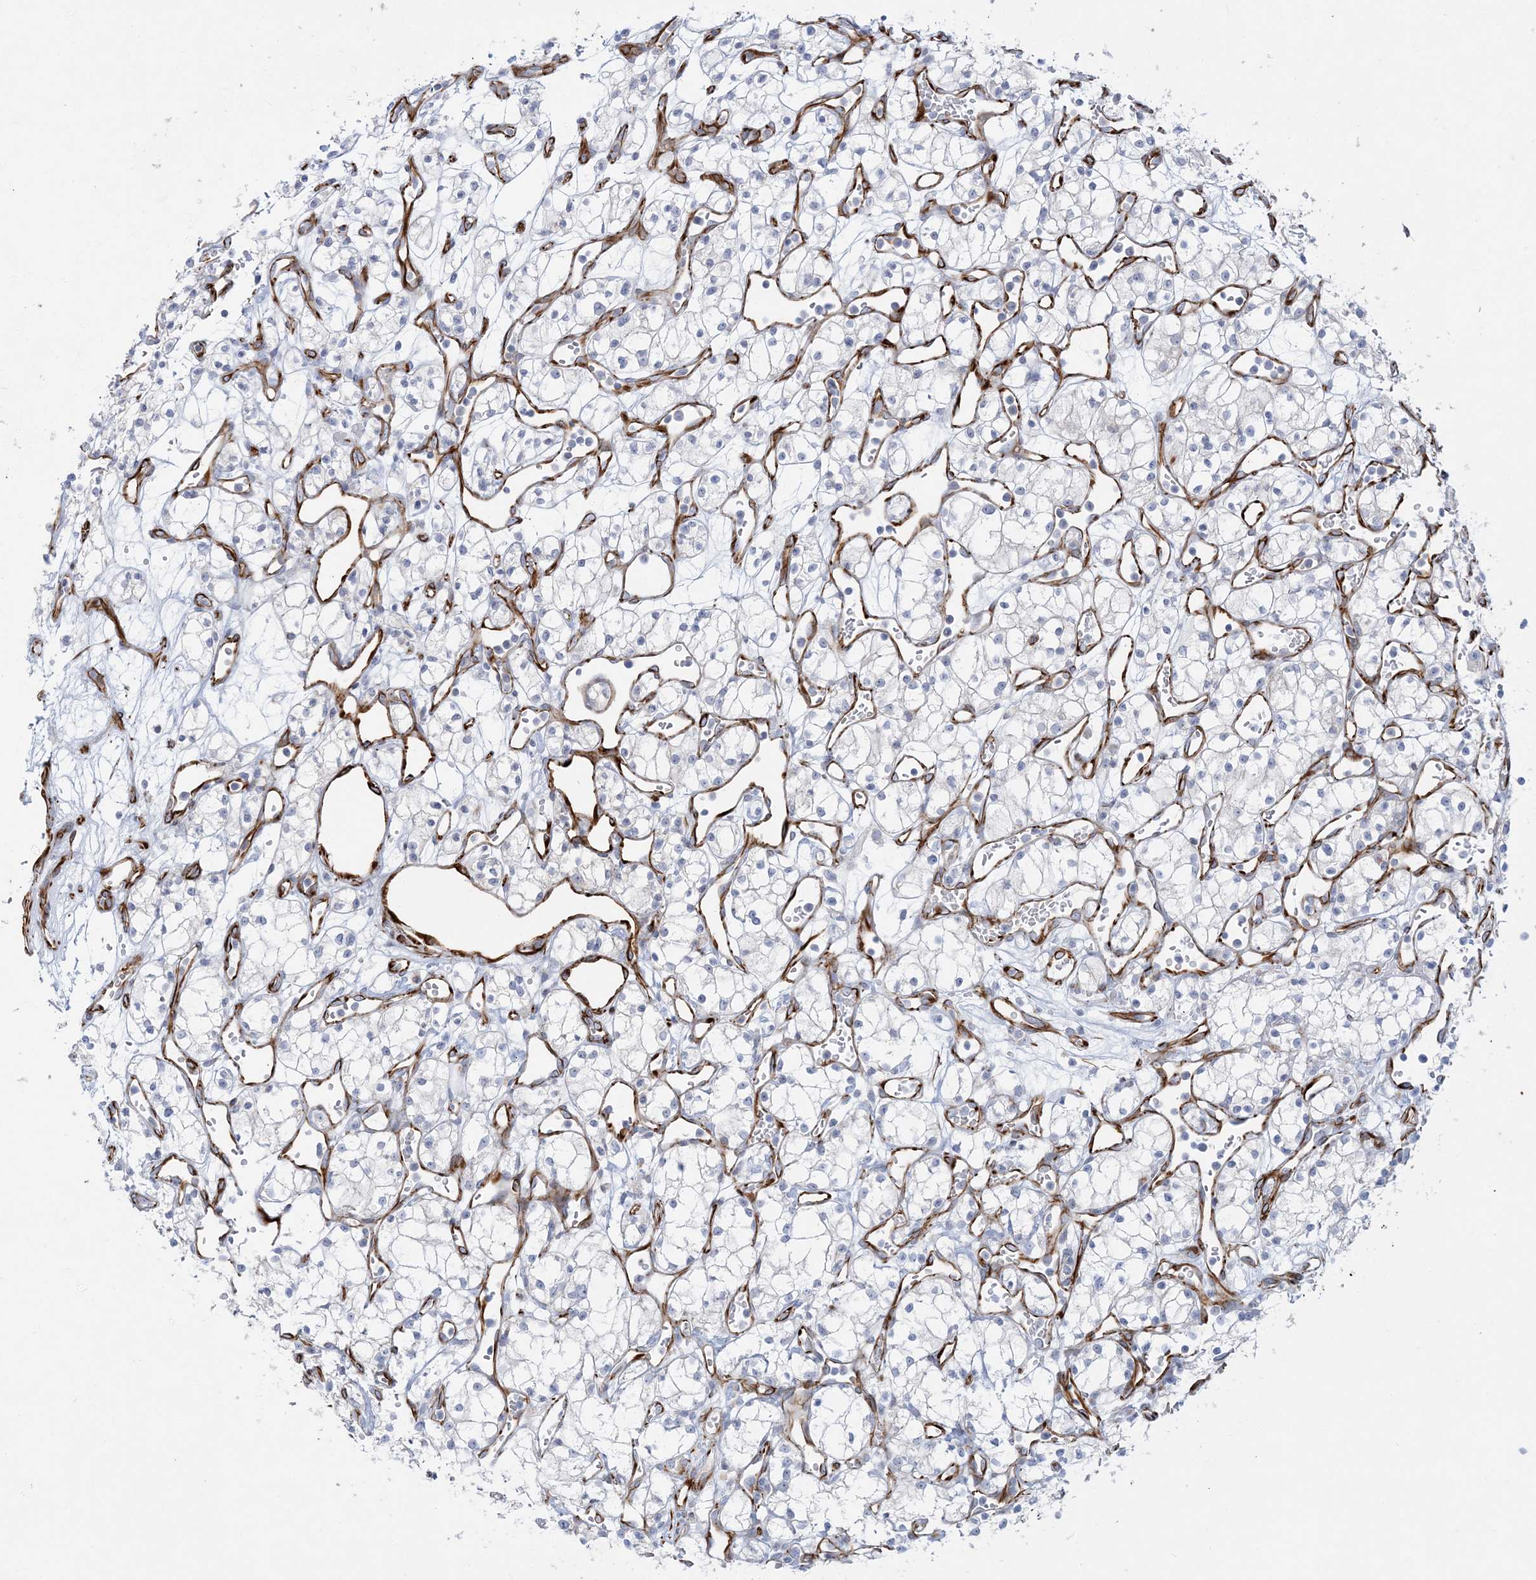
{"staining": {"intensity": "negative", "quantity": "none", "location": "none"}, "tissue": "renal cancer", "cell_type": "Tumor cells", "image_type": "cancer", "snomed": [{"axis": "morphology", "description": "Adenocarcinoma, NOS"}, {"axis": "topography", "description": "Kidney"}], "caption": "This is an immunohistochemistry (IHC) image of human adenocarcinoma (renal). There is no expression in tumor cells.", "gene": "PPIL6", "patient": {"sex": "male", "age": 59}}